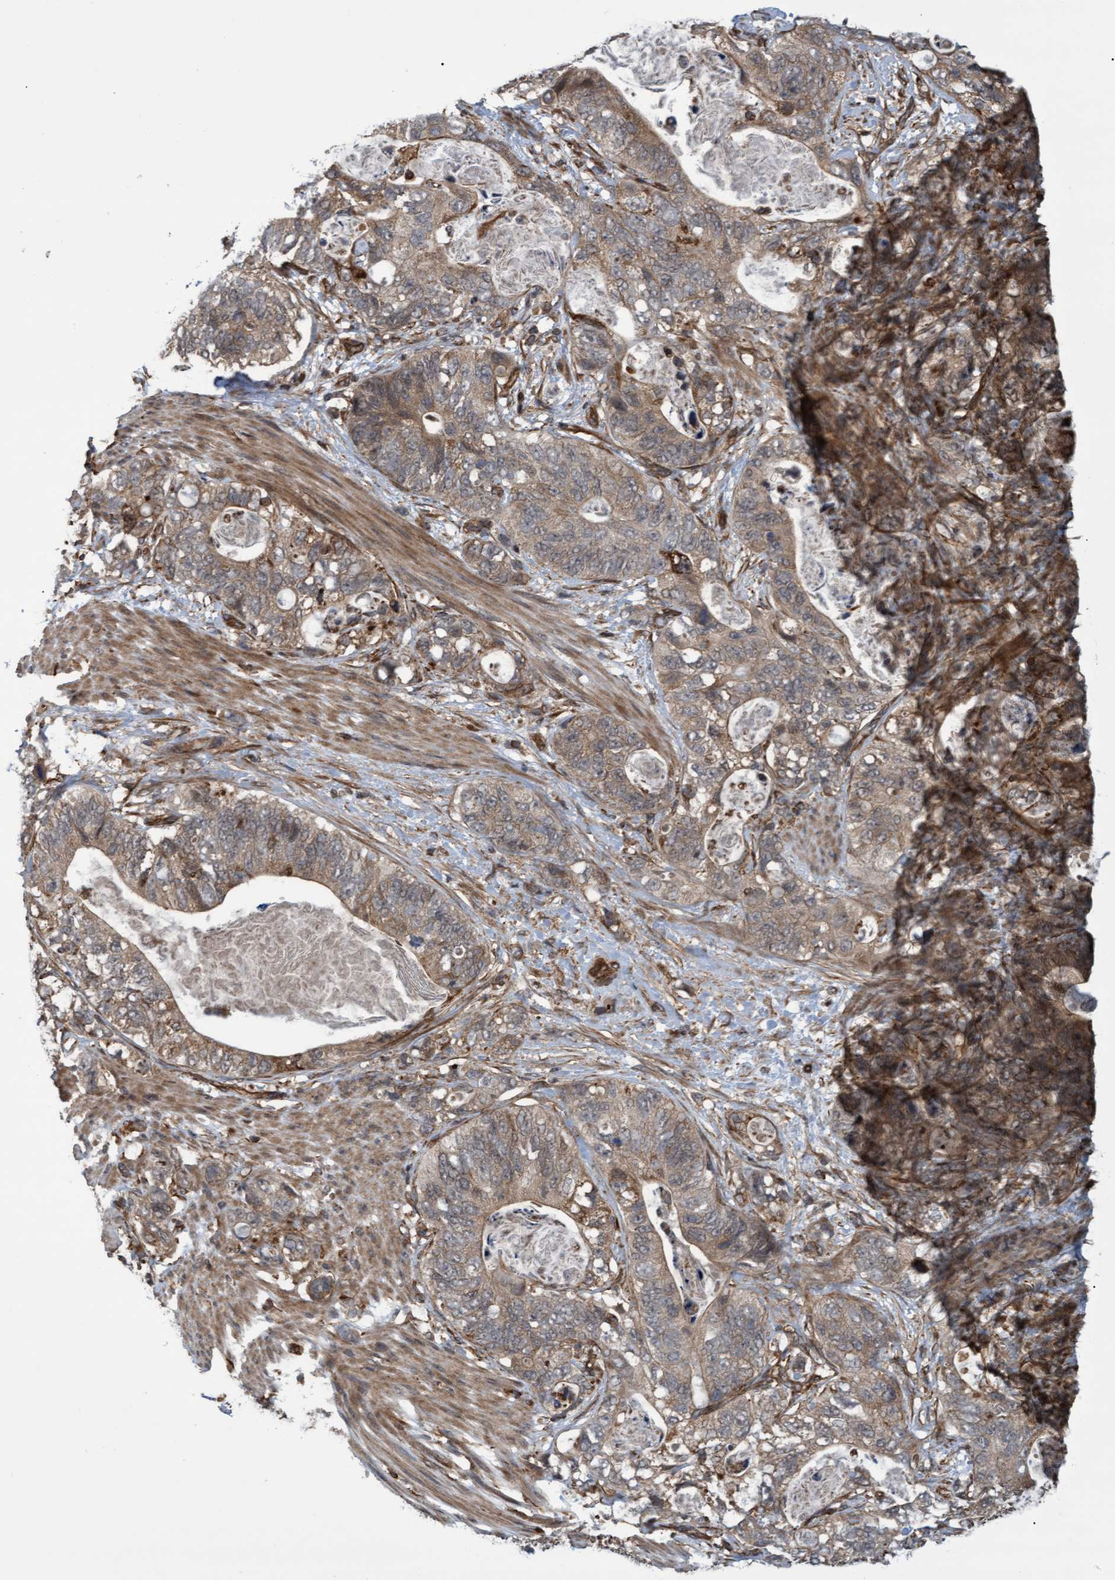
{"staining": {"intensity": "moderate", "quantity": ">75%", "location": "cytoplasmic/membranous"}, "tissue": "stomach cancer", "cell_type": "Tumor cells", "image_type": "cancer", "snomed": [{"axis": "morphology", "description": "Normal tissue, NOS"}, {"axis": "morphology", "description": "Adenocarcinoma, NOS"}, {"axis": "topography", "description": "Stomach"}], "caption": "A brown stain labels moderate cytoplasmic/membranous positivity of a protein in stomach cancer tumor cells. (Stains: DAB (3,3'-diaminobenzidine) in brown, nuclei in blue, Microscopy: brightfield microscopy at high magnification).", "gene": "TNFRSF10B", "patient": {"sex": "female", "age": 89}}